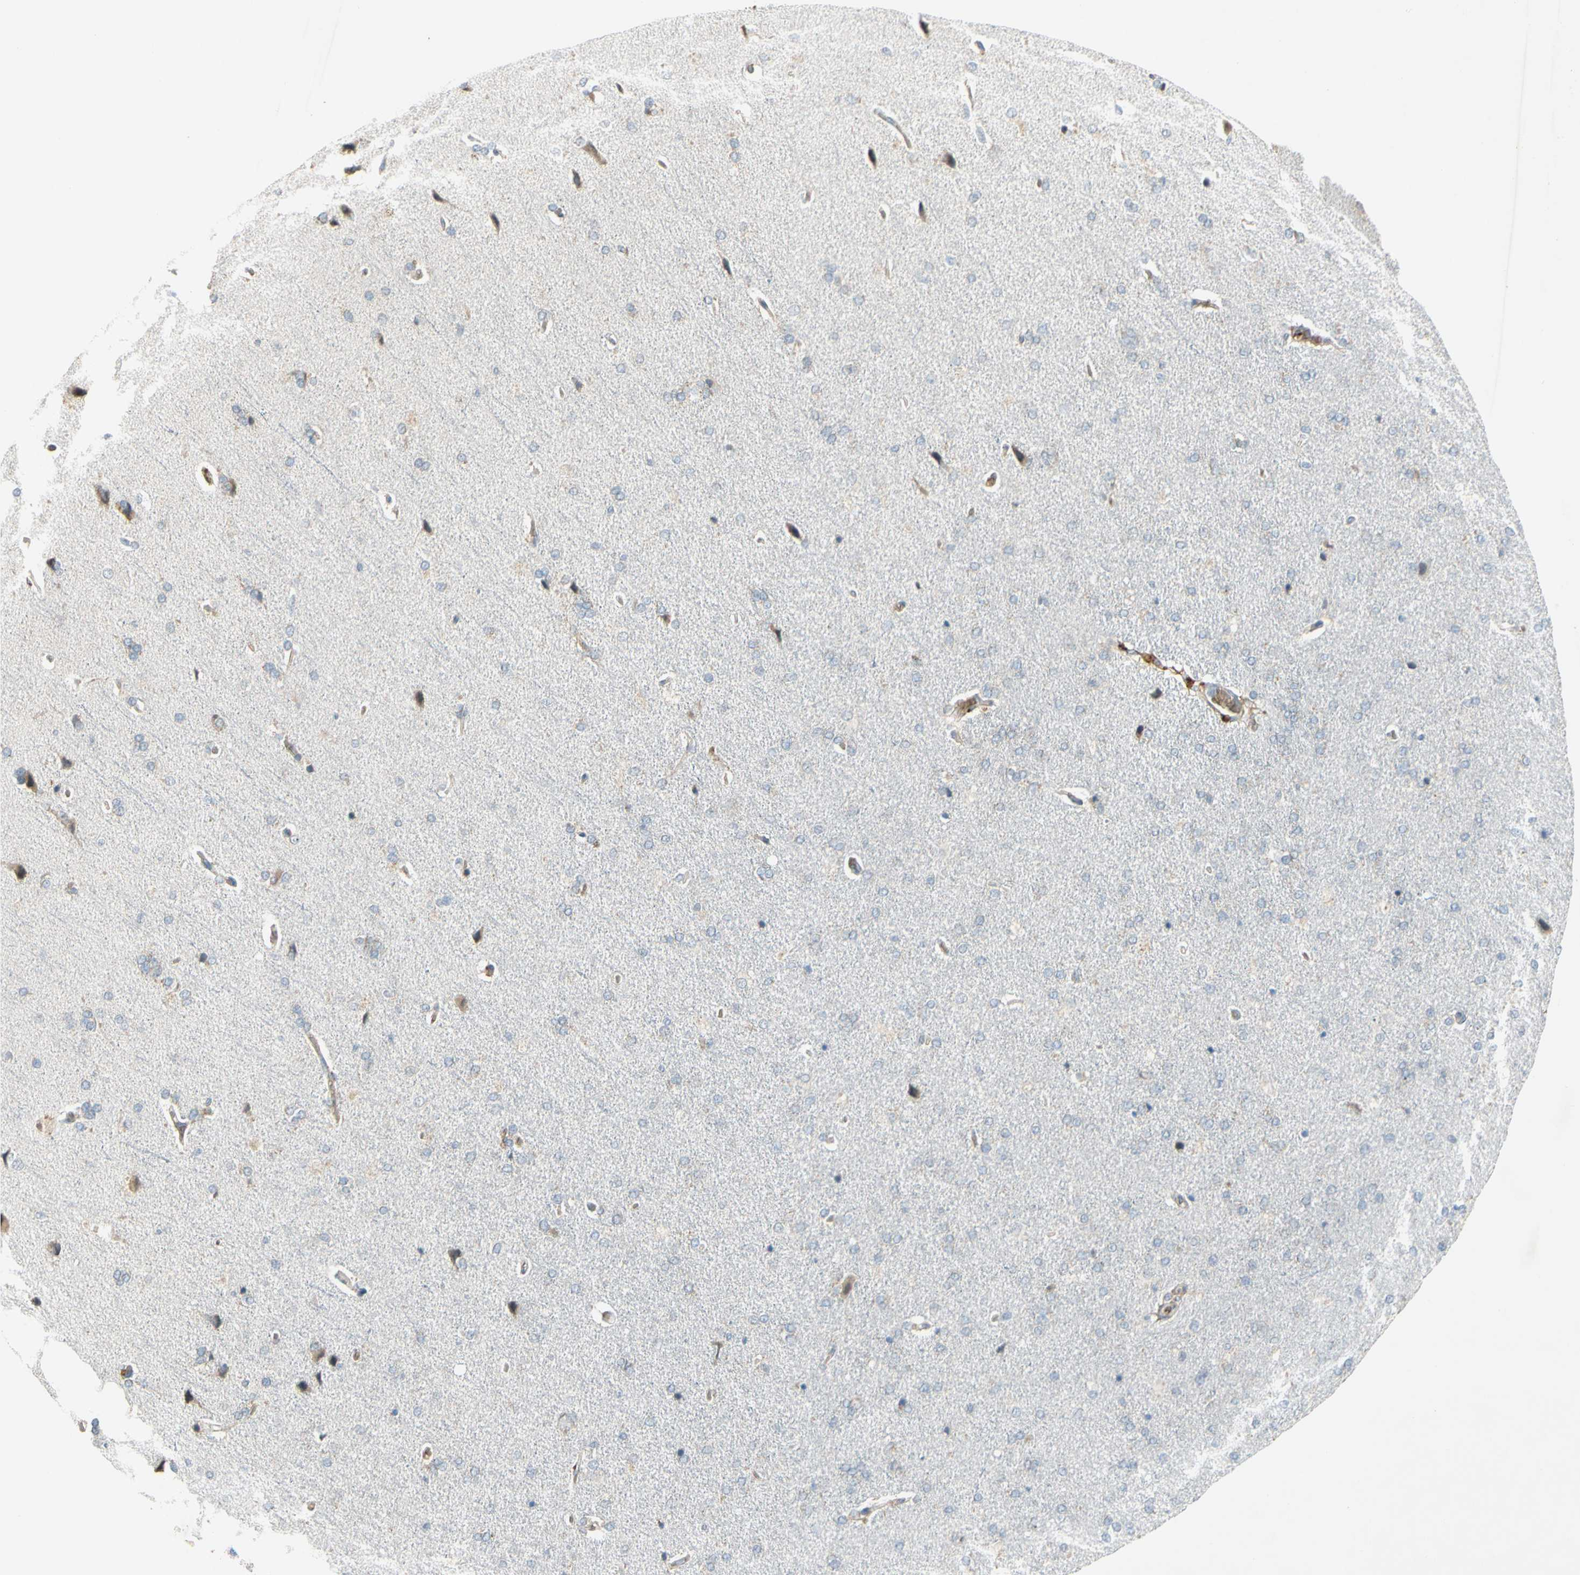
{"staining": {"intensity": "moderate", "quantity": ">75%", "location": "cytoplasmic/membranous"}, "tissue": "cerebral cortex", "cell_type": "Endothelial cells", "image_type": "normal", "snomed": [{"axis": "morphology", "description": "Normal tissue, NOS"}, {"axis": "topography", "description": "Cerebral cortex"}], "caption": "Immunohistochemical staining of normal cerebral cortex reveals medium levels of moderate cytoplasmic/membranous expression in approximately >75% of endothelial cells. Ihc stains the protein in brown and the nuclei are stained blue.", "gene": "GYPC", "patient": {"sex": "male", "age": 62}}